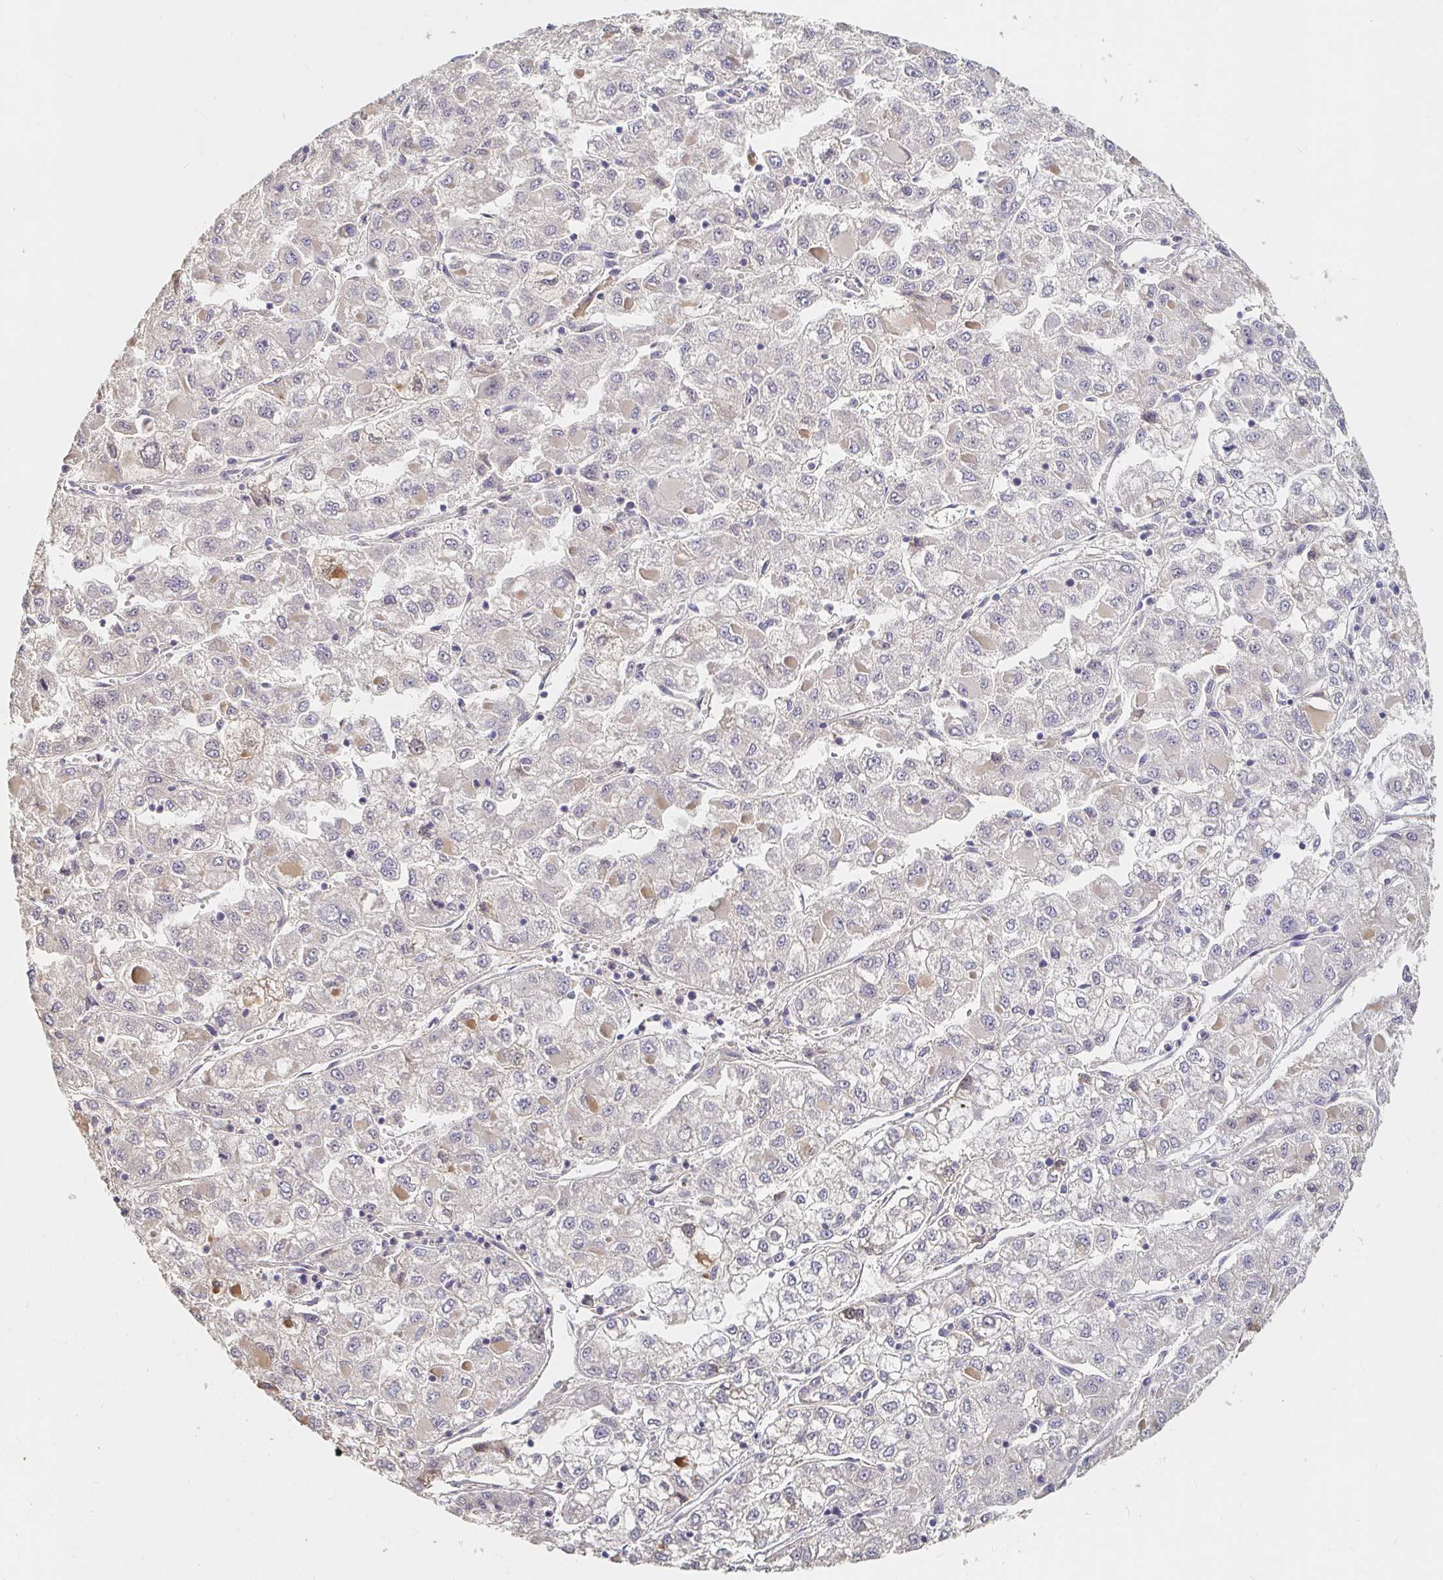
{"staining": {"intensity": "negative", "quantity": "none", "location": "none"}, "tissue": "liver cancer", "cell_type": "Tumor cells", "image_type": "cancer", "snomed": [{"axis": "morphology", "description": "Carcinoma, Hepatocellular, NOS"}, {"axis": "topography", "description": "Liver"}], "caption": "High power microscopy image of an immunohistochemistry photomicrograph of hepatocellular carcinoma (liver), revealing no significant expression in tumor cells.", "gene": "NME9", "patient": {"sex": "male", "age": 40}}